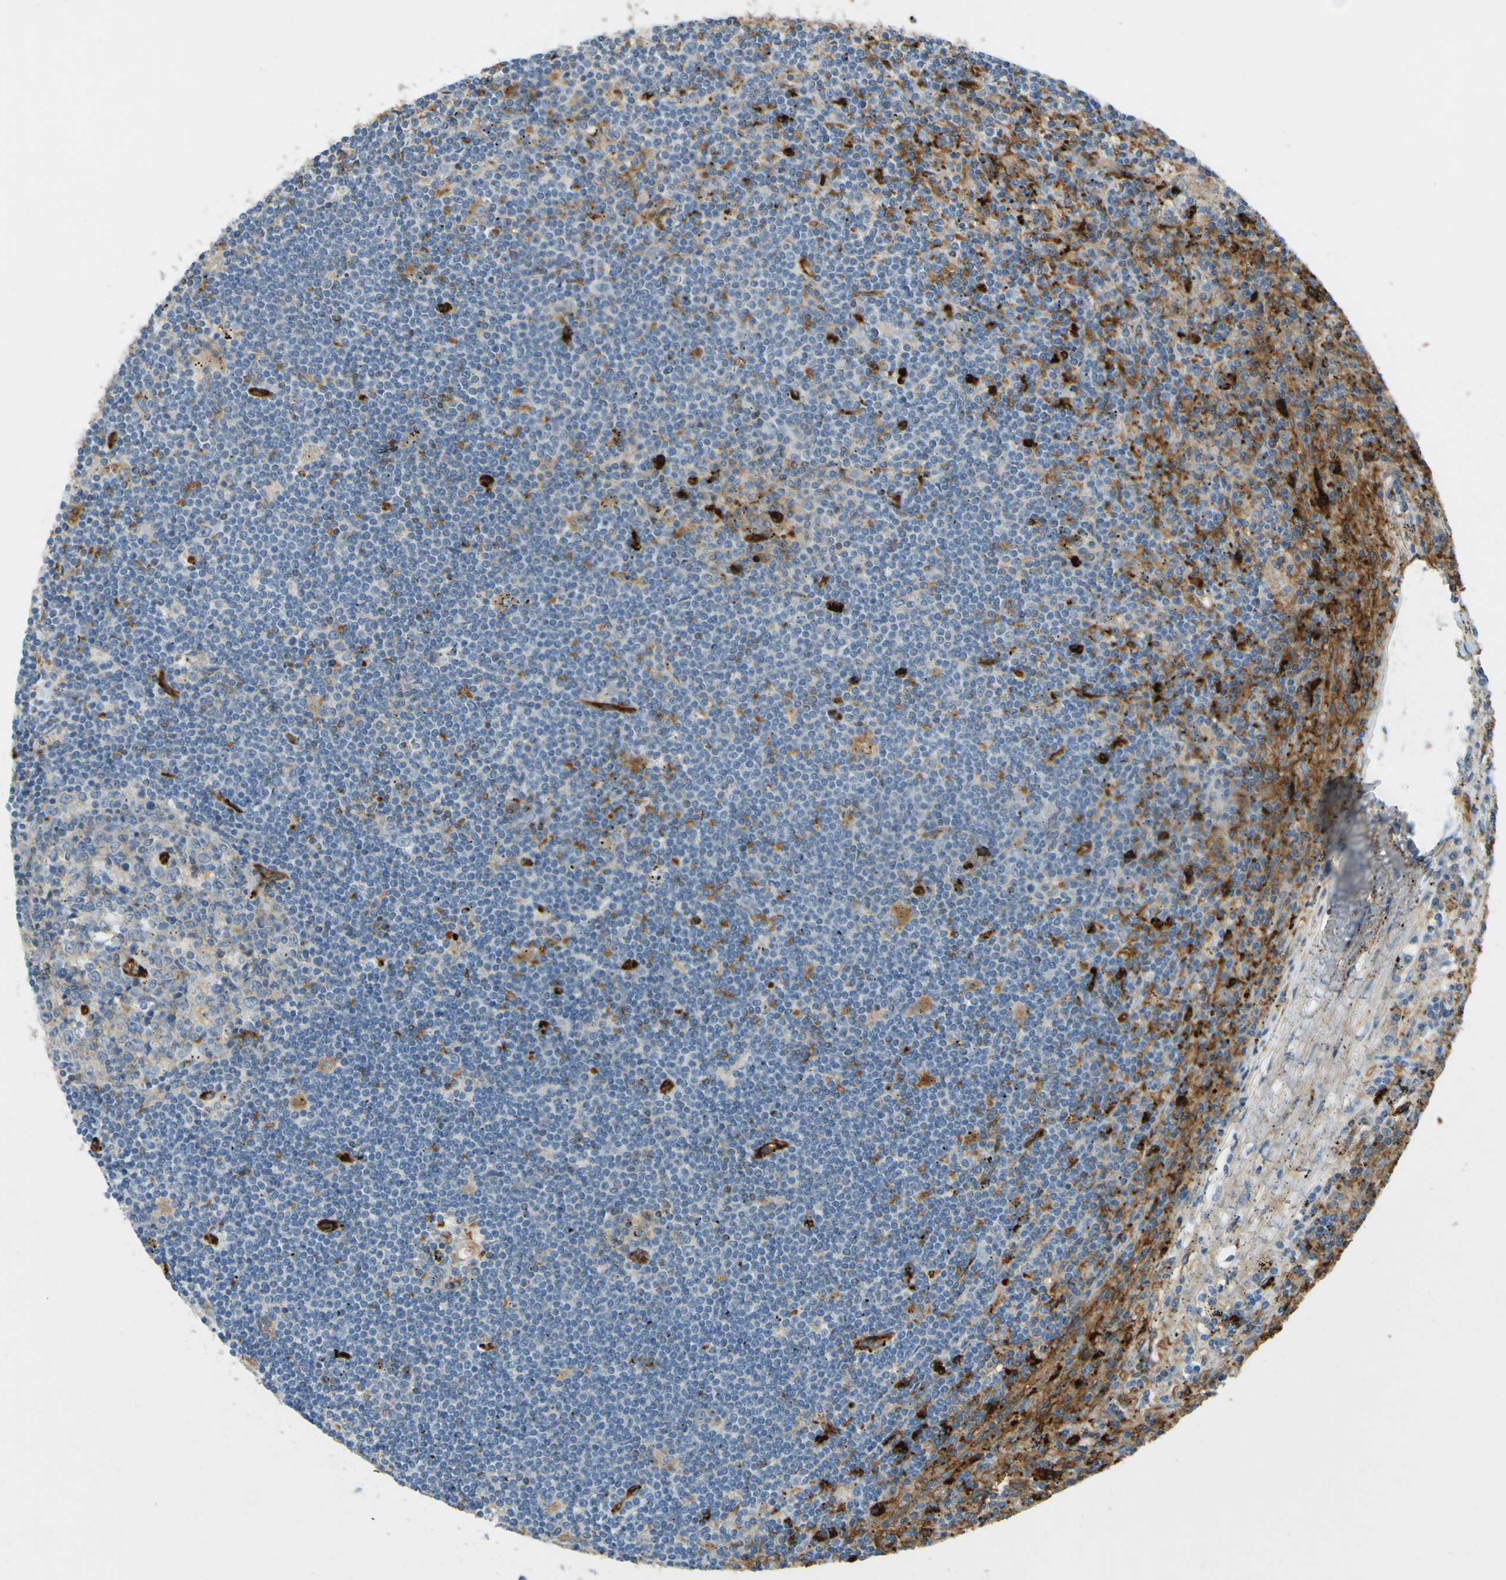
{"staining": {"intensity": "moderate", "quantity": "<25%", "location": "cytoplasmic/membranous"}, "tissue": "lymphoma", "cell_type": "Tumor cells", "image_type": "cancer", "snomed": [{"axis": "morphology", "description": "Malignant lymphoma, non-Hodgkin's type, Low grade"}, {"axis": "topography", "description": "Spleen"}], "caption": "A histopathology image of human lymphoma stained for a protein displays moderate cytoplasmic/membranous brown staining in tumor cells.", "gene": "PLXDC1", "patient": {"sex": "male", "age": 76}}